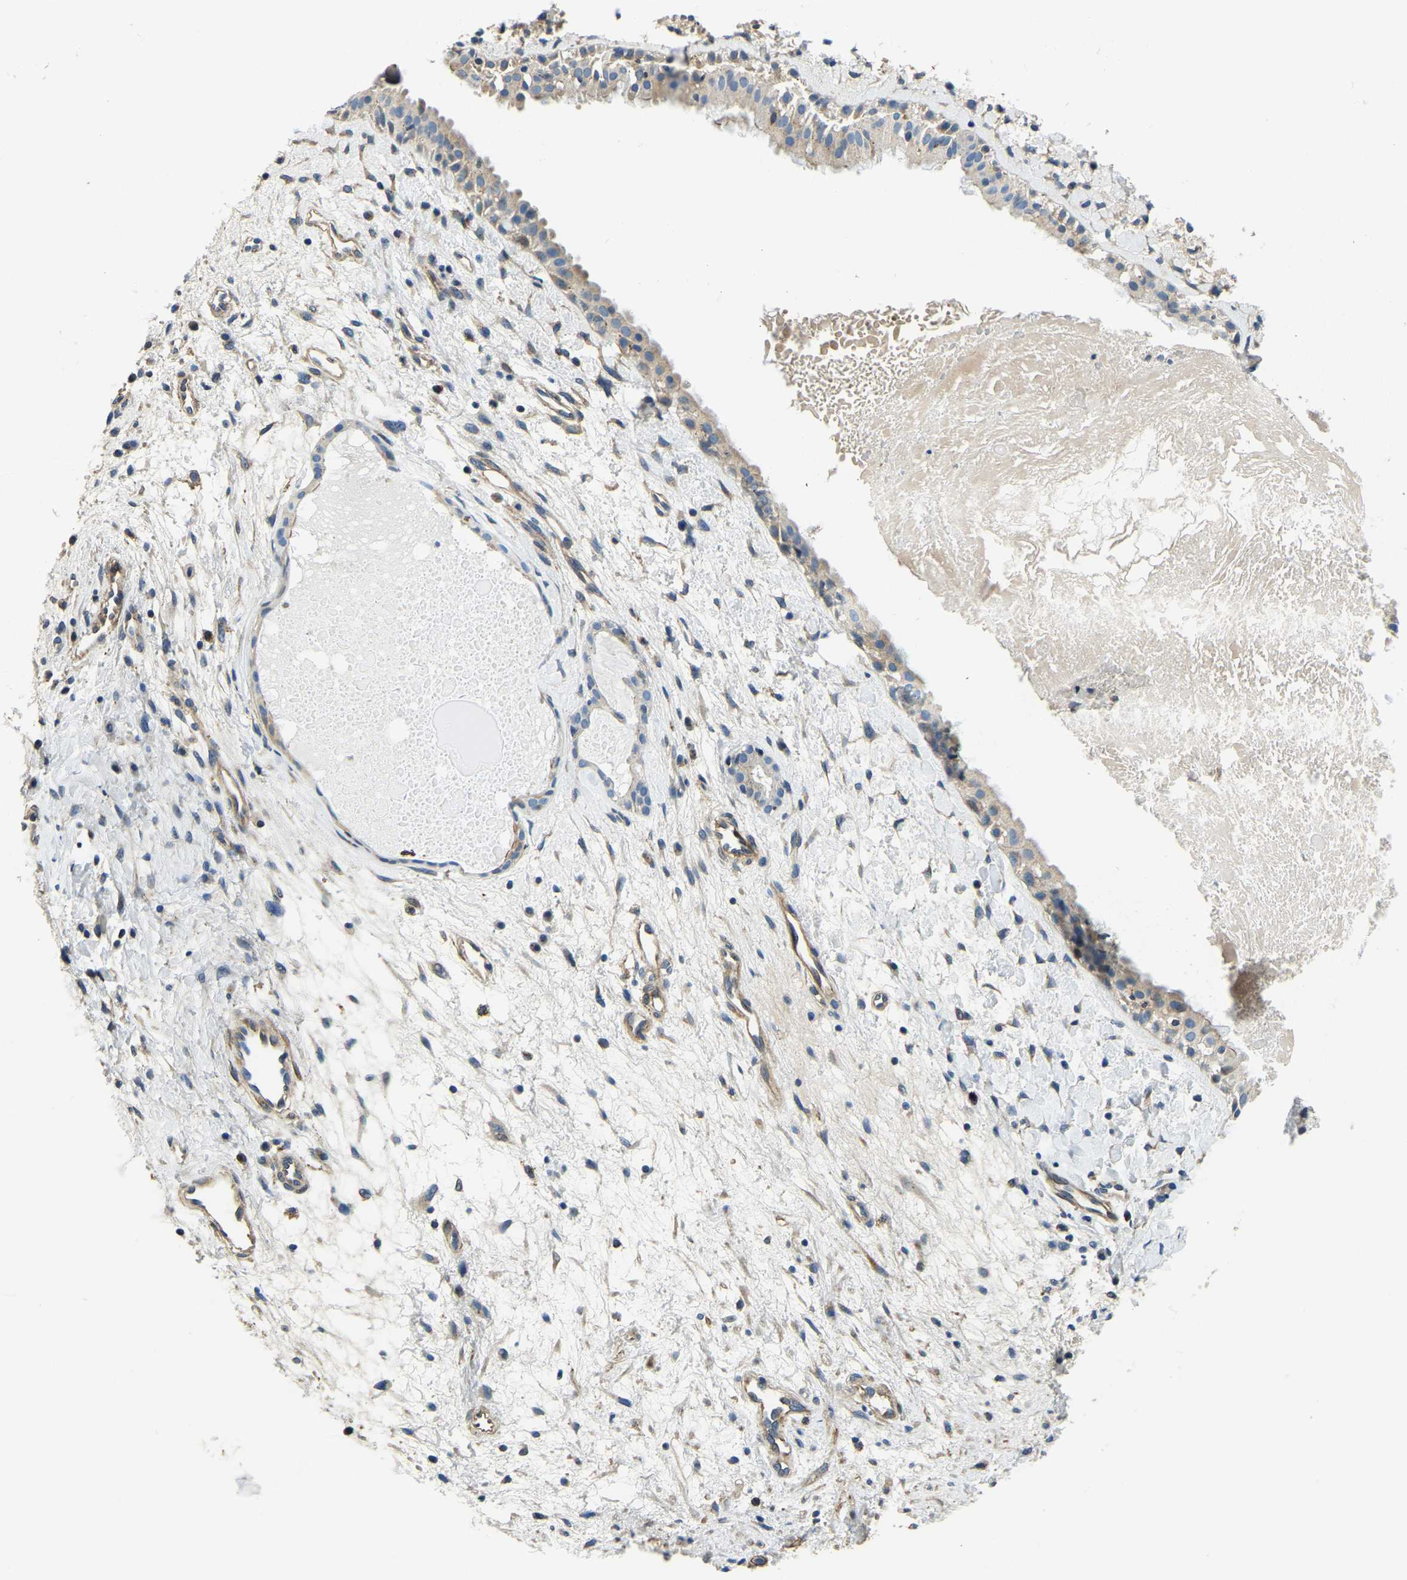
{"staining": {"intensity": "moderate", "quantity": "25%-75%", "location": "cytoplasmic/membranous"}, "tissue": "nasopharynx", "cell_type": "Respiratory epithelial cells", "image_type": "normal", "snomed": [{"axis": "morphology", "description": "Normal tissue, NOS"}, {"axis": "topography", "description": "Nasopharynx"}], "caption": "The photomicrograph reveals a brown stain indicating the presence of a protein in the cytoplasmic/membranous of respiratory epithelial cells in nasopharynx.", "gene": "RNF39", "patient": {"sex": "male", "age": 22}}